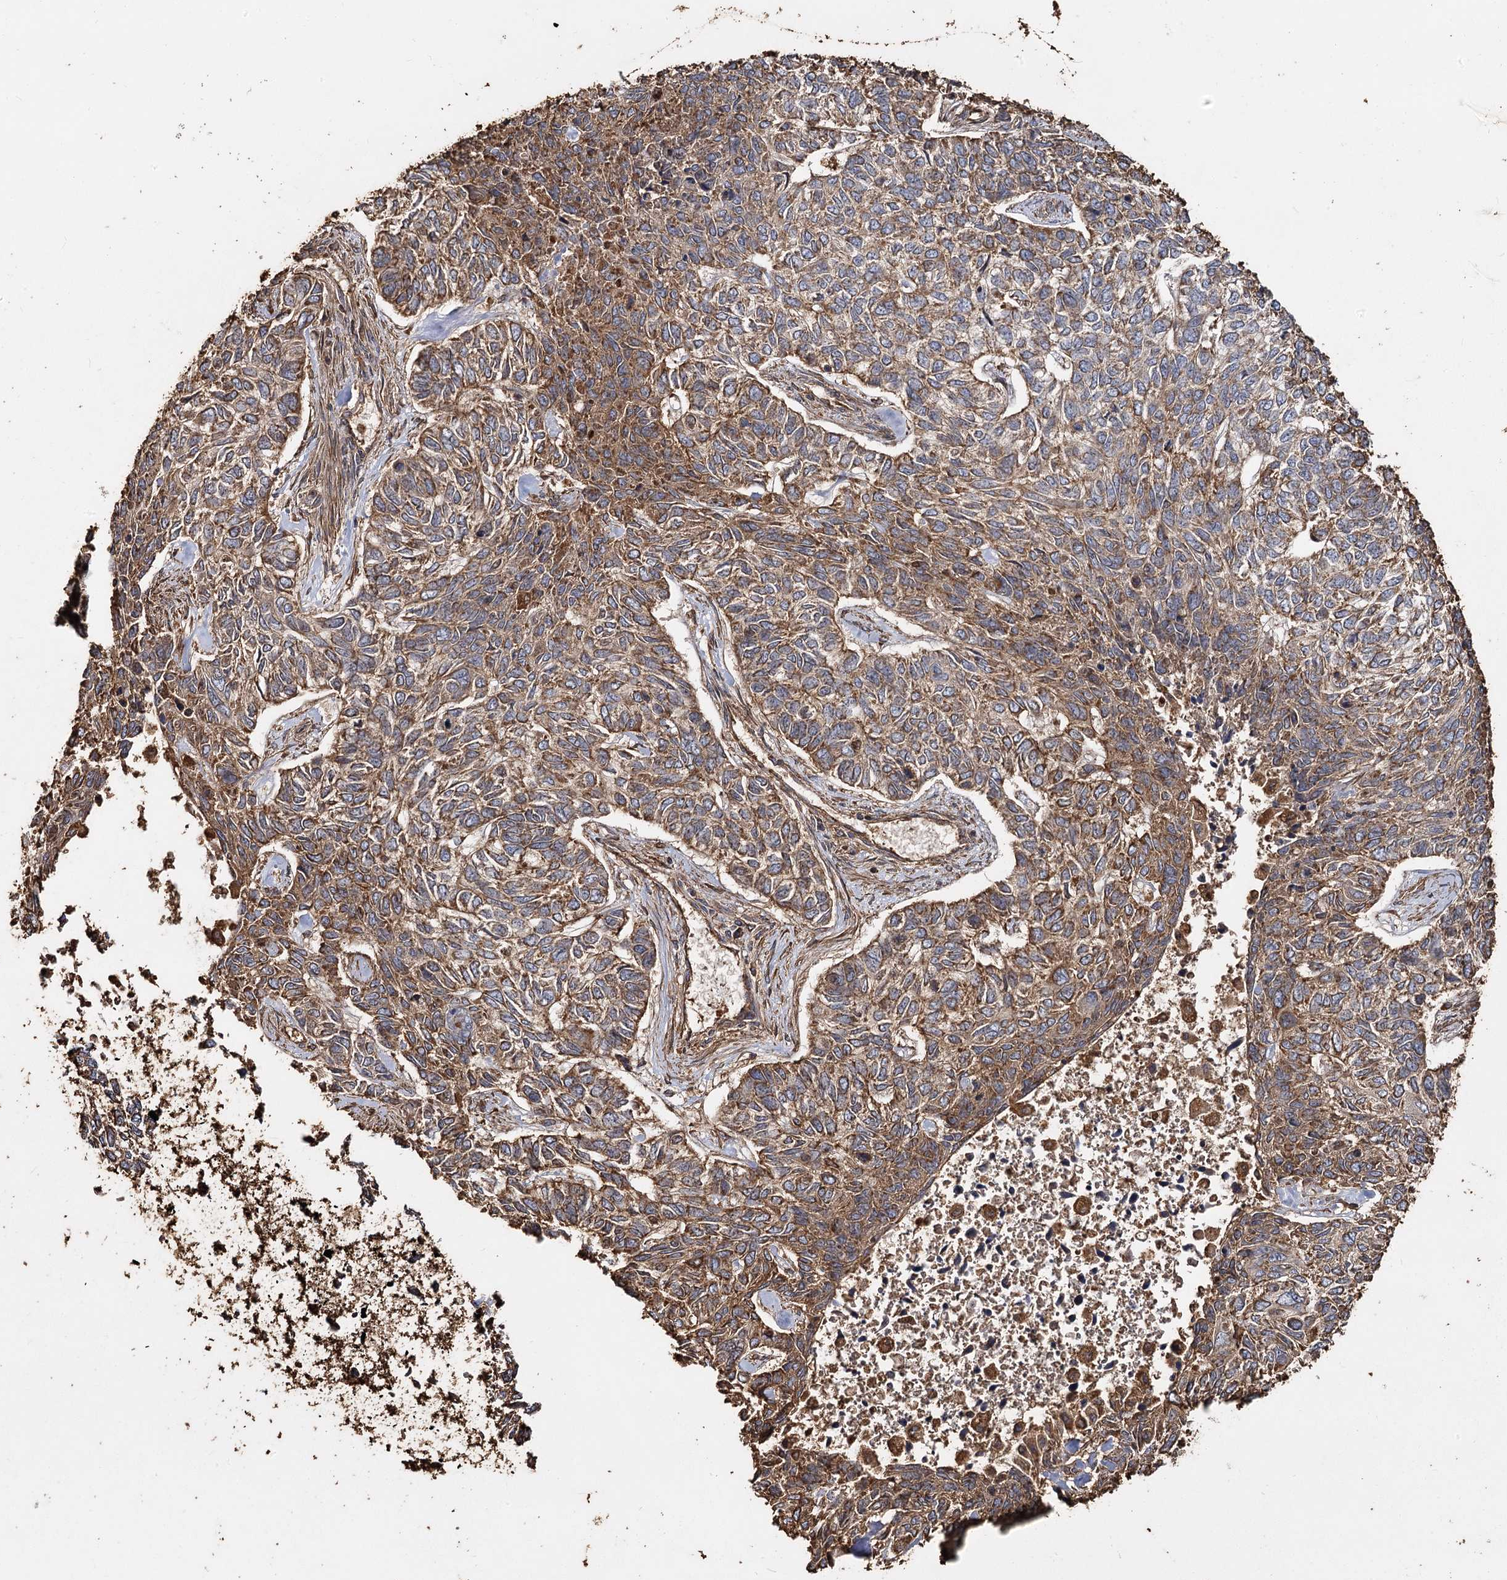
{"staining": {"intensity": "moderate", "quantity": ">75%", "location": "cytoplasmic/membranous"}, "tissue": "skin cancer", "cell_type": "Tumor cells", "image_type": "cancer", "snomed": [{"axis": "morphology", "description": "Basal cell carcinoma"}, {"axis": "topography", "description": "Skin"}], "caption": "A brown stain shows moderate cytoplasmic/membranous staining of a protein in skin cancer (basal cell carcinoma) tumor cells.", "gene": "PIK3C2A", "patient": {"sex": "female", "age": 65}}